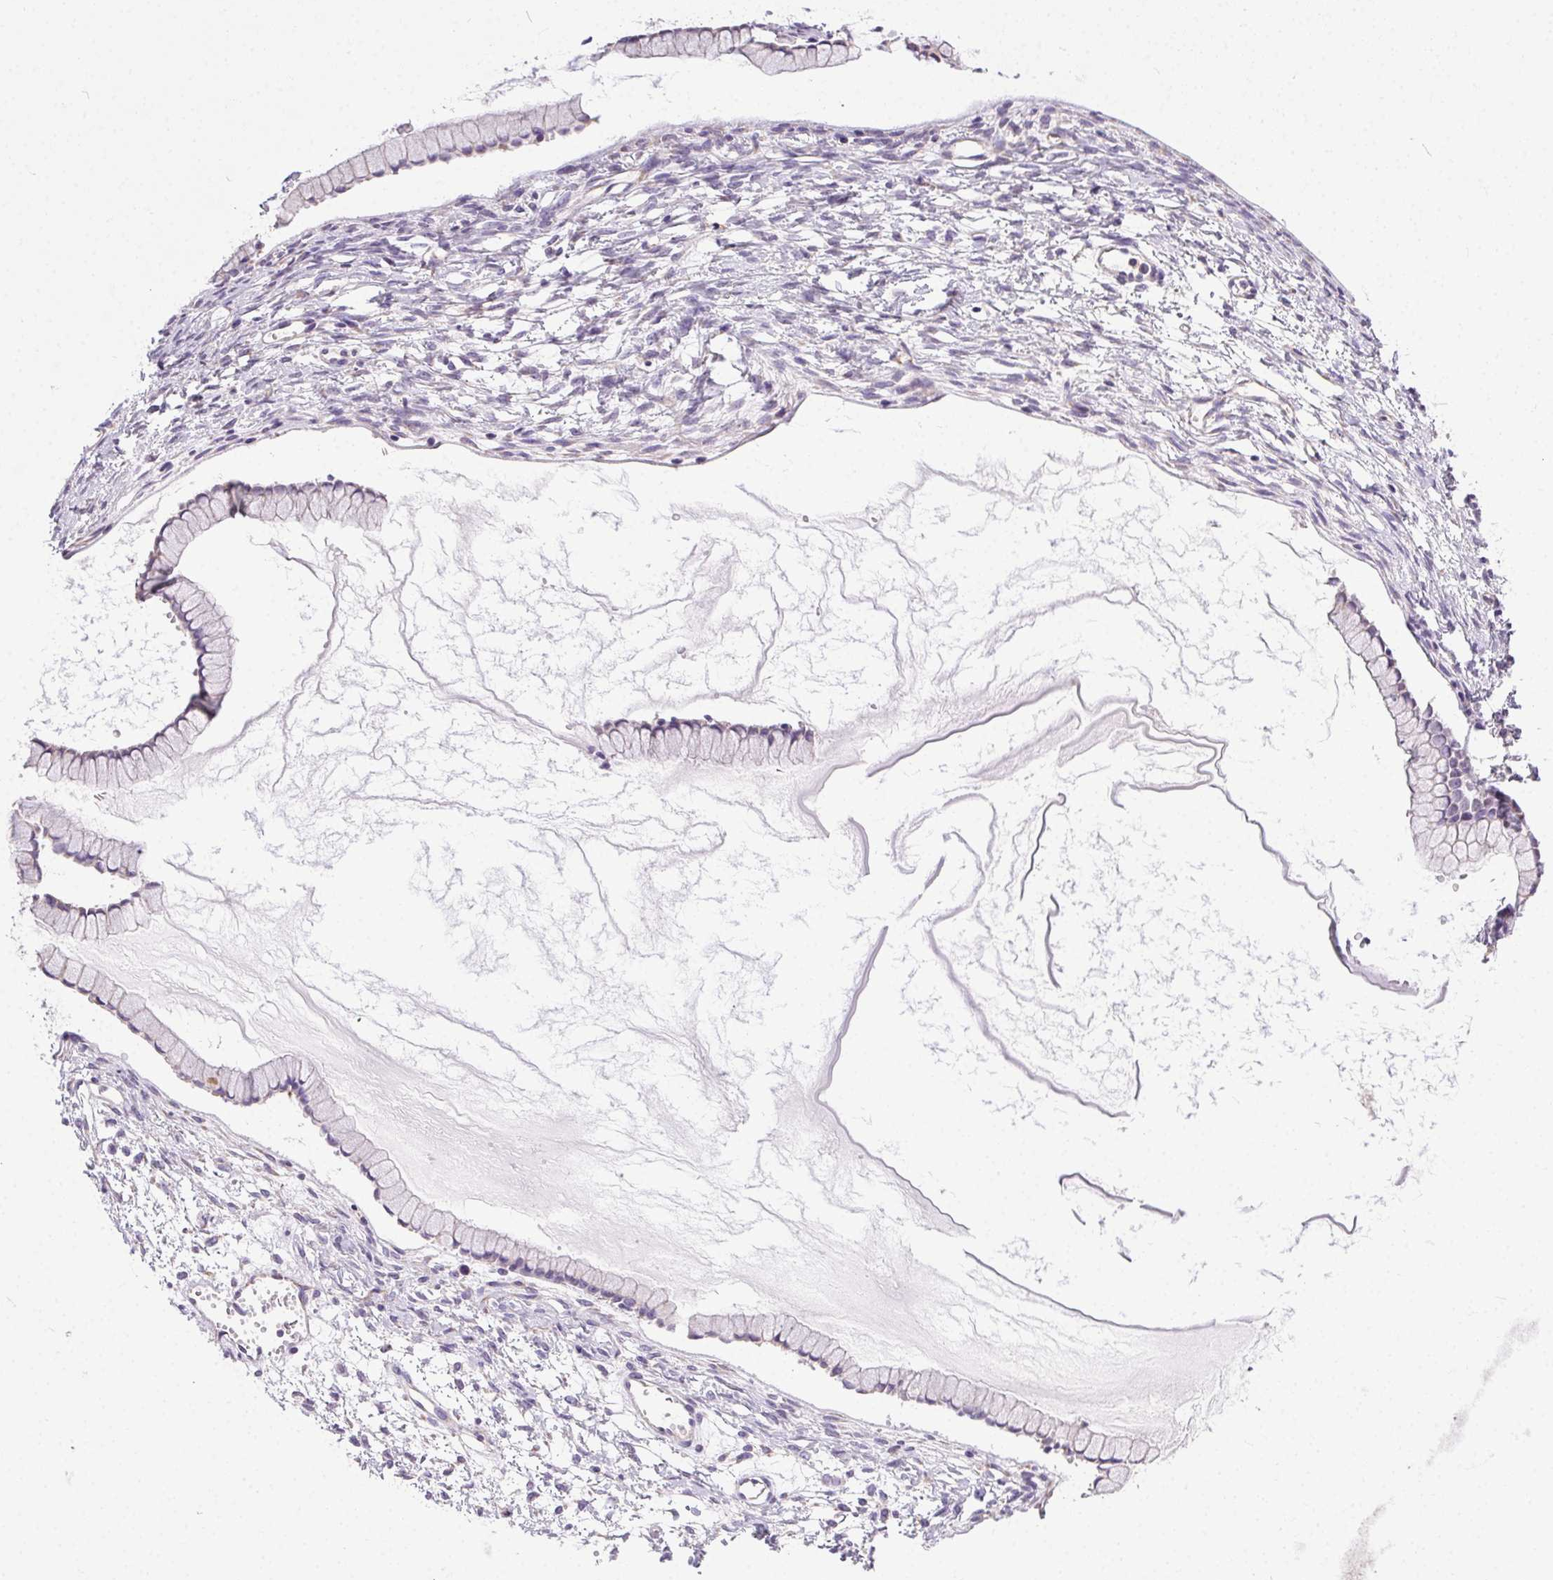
{"staining": {"intensity": "negative", "quantity": "none", "location": "none"}, "tissue": "ovarian cancer", "cell_type": "Tumor cells", "image_type": "cancer", "snomed": [{"axis": "morphology", "description": "Cystadenocarcinoma, mucinous, NOS"}, {"axis": "topography", "description": "Ovary"}], "caption": "Mucinous cystadenocarcinoma (ovarian) was stained to show a protein in brown. There is no significant staining in tumor cells.", "gene": "SNX31", "patient": {"sex": "female", "age": 41}}